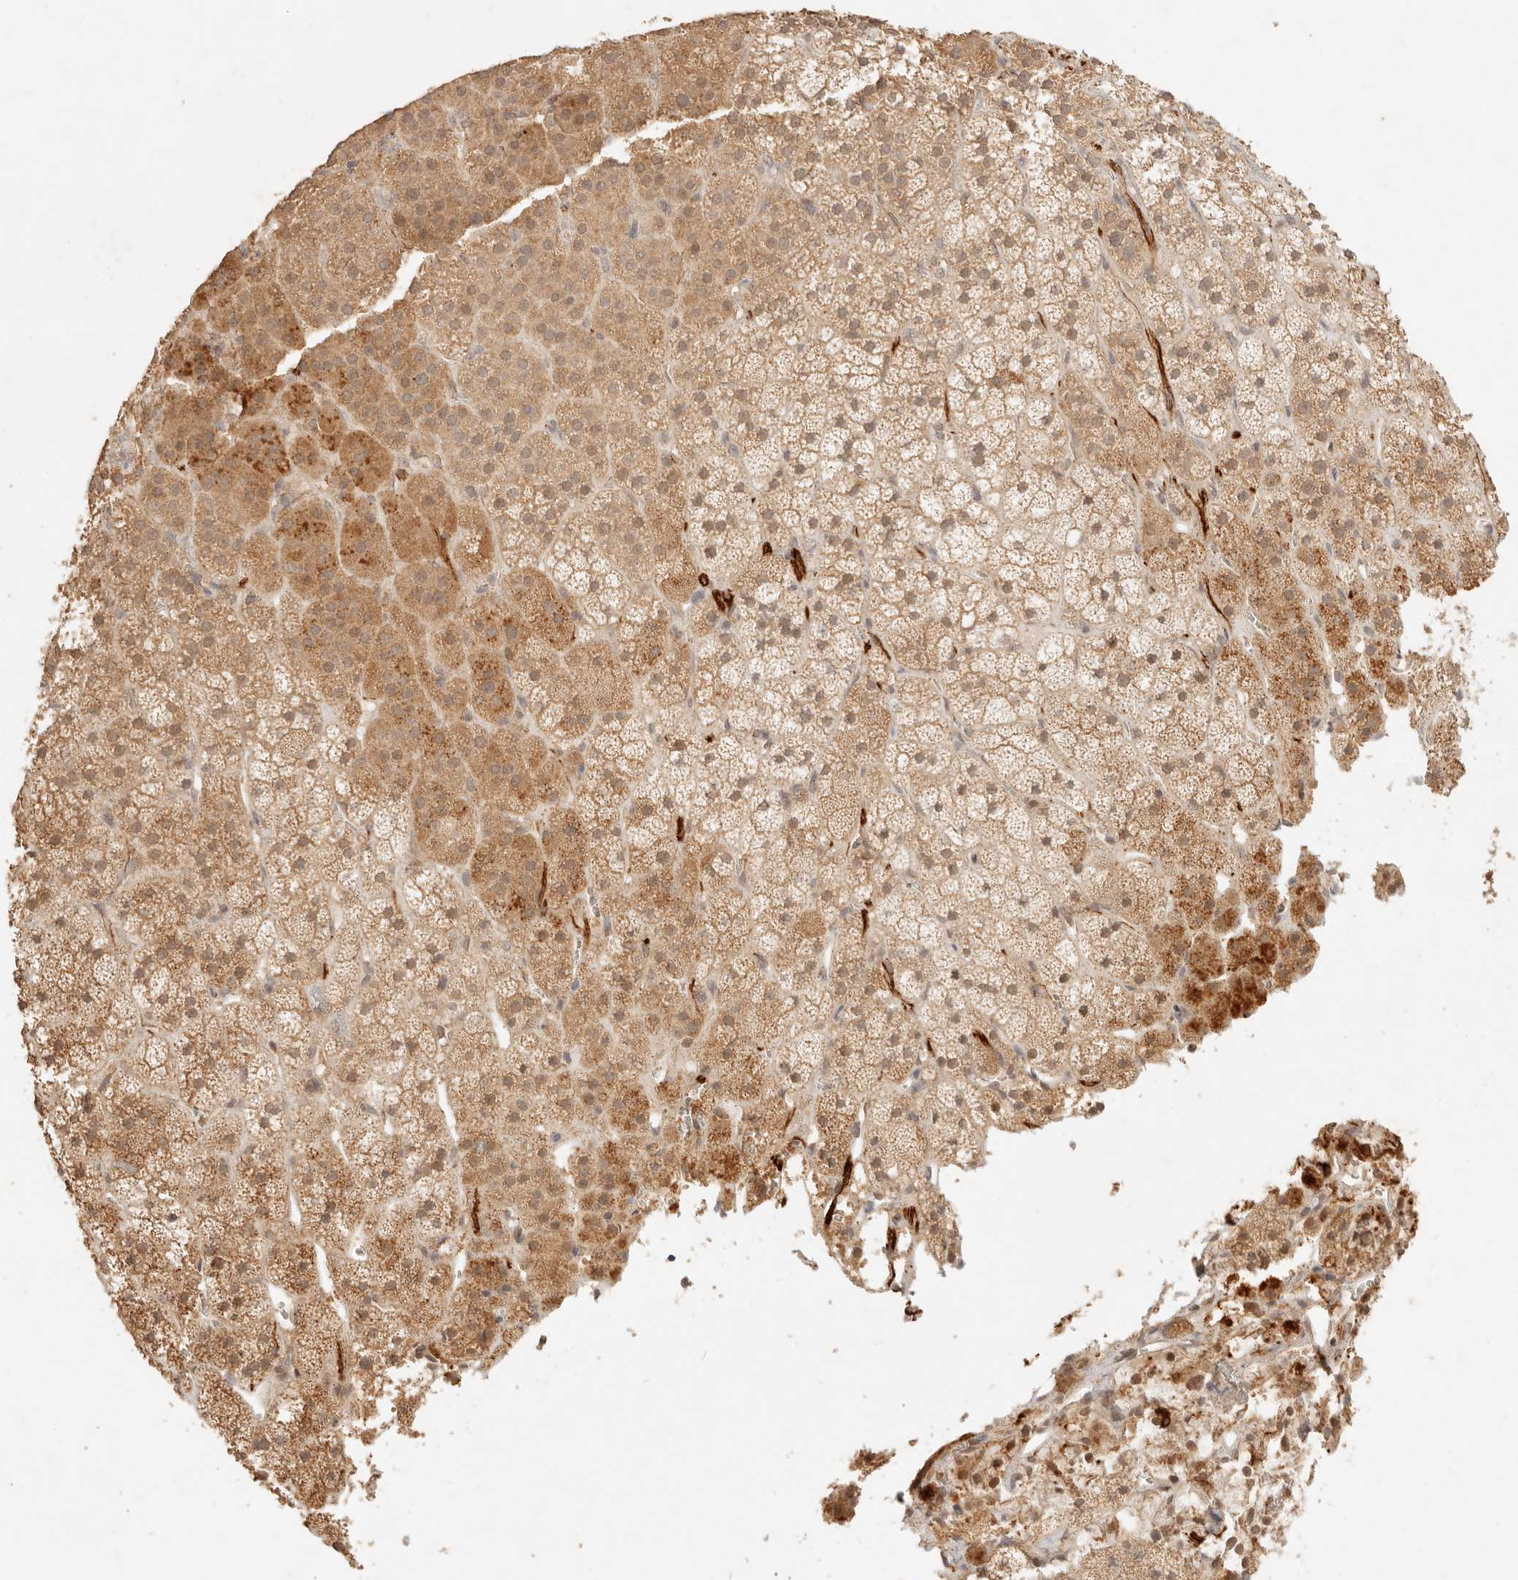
{"staining": {"intensity": "moderate", "quantity": ">75%", "location": "cytoplasmic/membranous,nuclear"}, "tissue": "adrenal gland", "cell_type": "Glandular cells", "image_type": "normal", "snomed": [{"axis": "morphology", "description": "Normal tissue, NOS"}, {"axis": "topography", "description": "Adrenal gland"}], "caption": "IHC (DAB) staining of unremarkable adrenal gland shows moderate cytoplasmic/membranous,nuclear protein expression in approximately >75% of glandular cells. Immunohistochemistry (ihc) stains the protein of interest in brown and the nuclei are stained blue.", "gene": "TRIM11", "patient": {"sex": "male", "age": 57}}